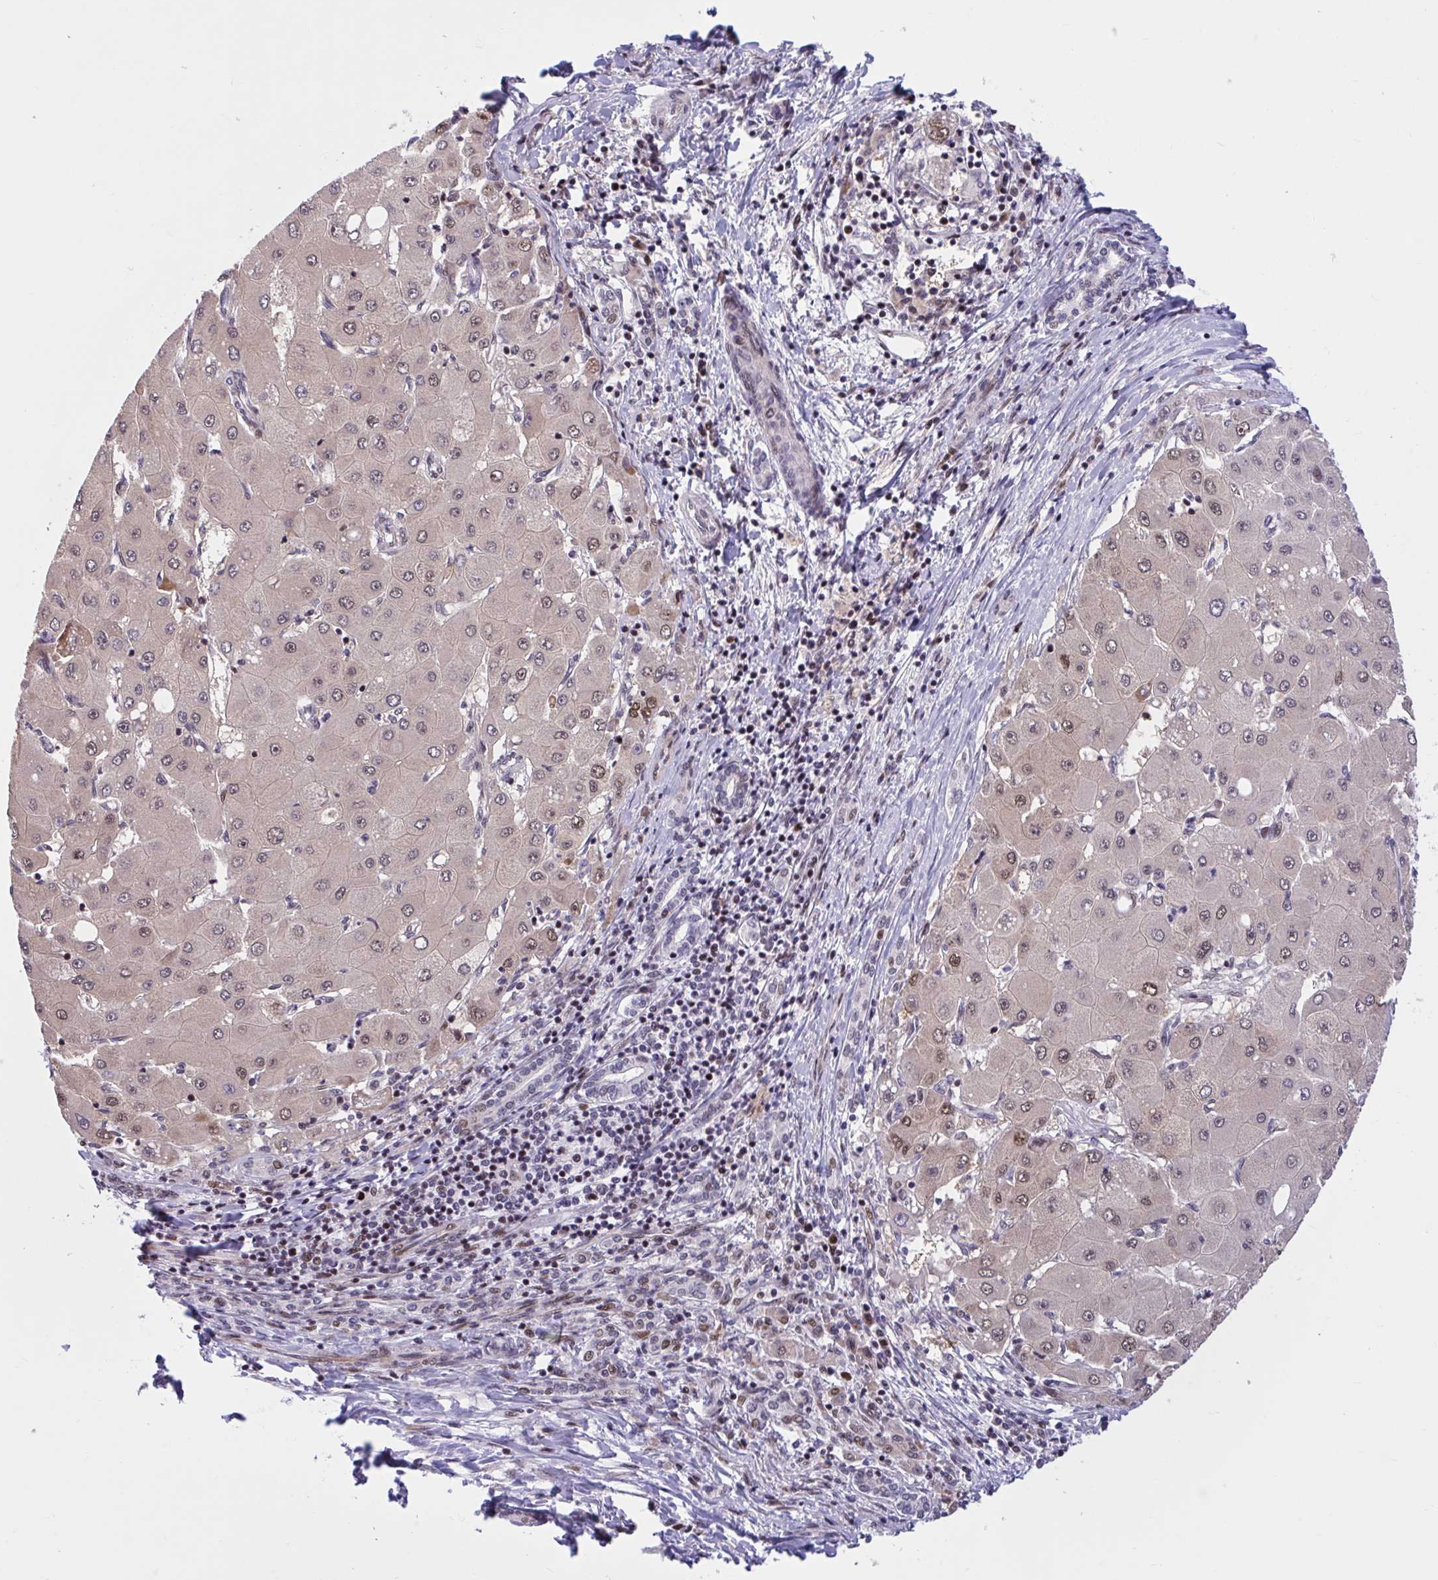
{"staining": {"intensity": "moderate", "quantity": "25%-75%", "location": "nuclear"}, "tissue": "liver cancer", "cell_type": "Tumor cells", "image_type": "cancer", "snomed": [{"axis": "morphology", "description": "Carcinoma, Hepatocellular, NOS"}, {"axis": "topography", "description": "Liver"}], "caption": "Human liver cancer stained for a protein (brown) shows moderate nuclear positive expression in approximately 25%-75% of tumor cells.", "gene": "RBL1", "patient": {"sex": "male", "age": 40}}